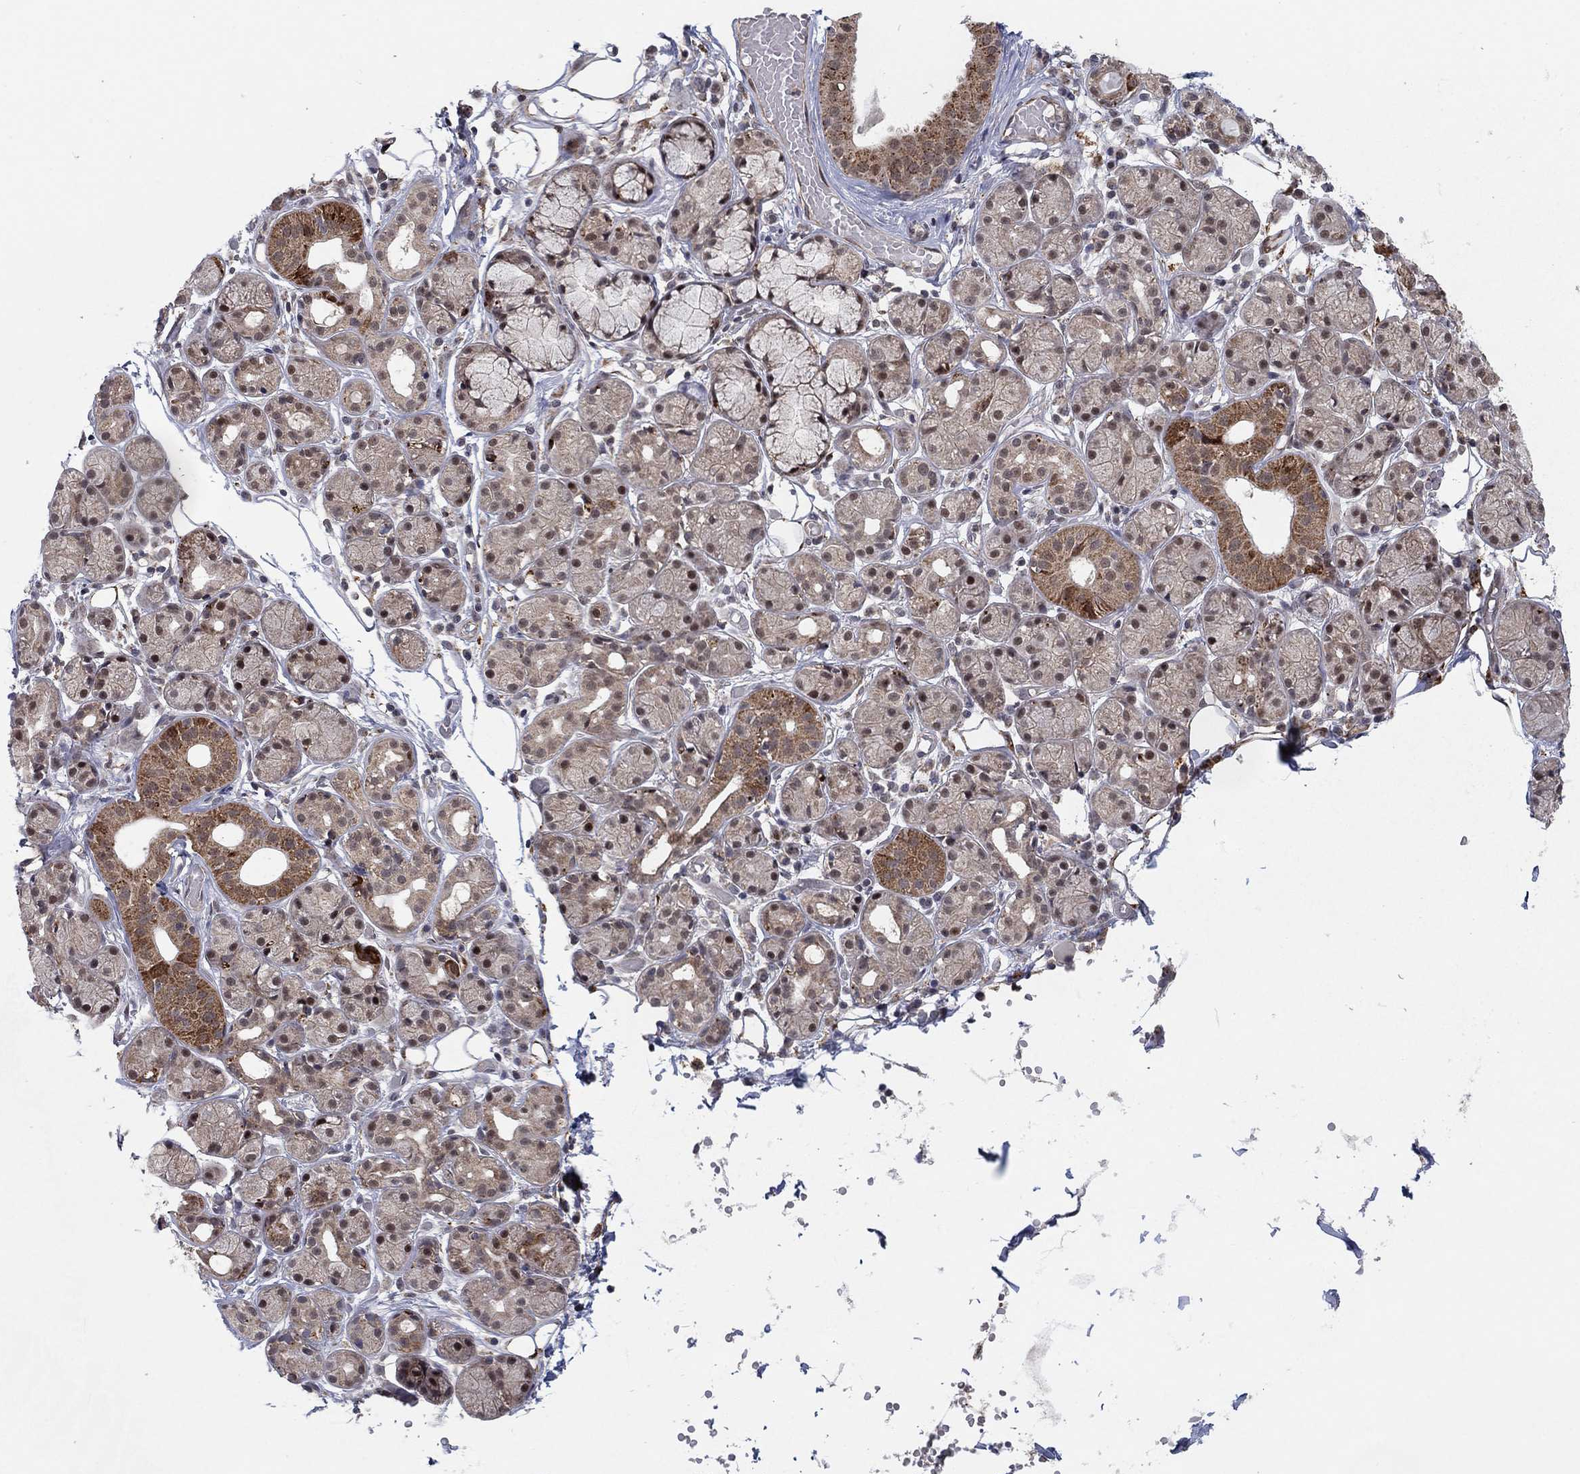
{"staining": {"intensity": "moderate", "quantity": "25%-75%", "location": "cytoplasmic/membranous"}, "tissue": "salivary gland", "cell_type": "Glandular cells", "image_type": "normal", "snomed": [{"axis": "morphology", "description": "Normal tissue, NOS"}, {"axis": "topography", "description": "Salivary gland"}, {"axis": "topography", "description": "Peripheral nerve tissue"}], "caption": "Immunohistochemical staining of benign salivary gland reveals moderate cytoplasmic/membranous protein expression in approximately 25%-75% of glandular cells. (Stains: DAB in brown, nuclei in blue, Microscopy: brightfield microscopy at high magnification).", "gene": "ZNF395", "patient": {"sex": "male", "age": 71}}